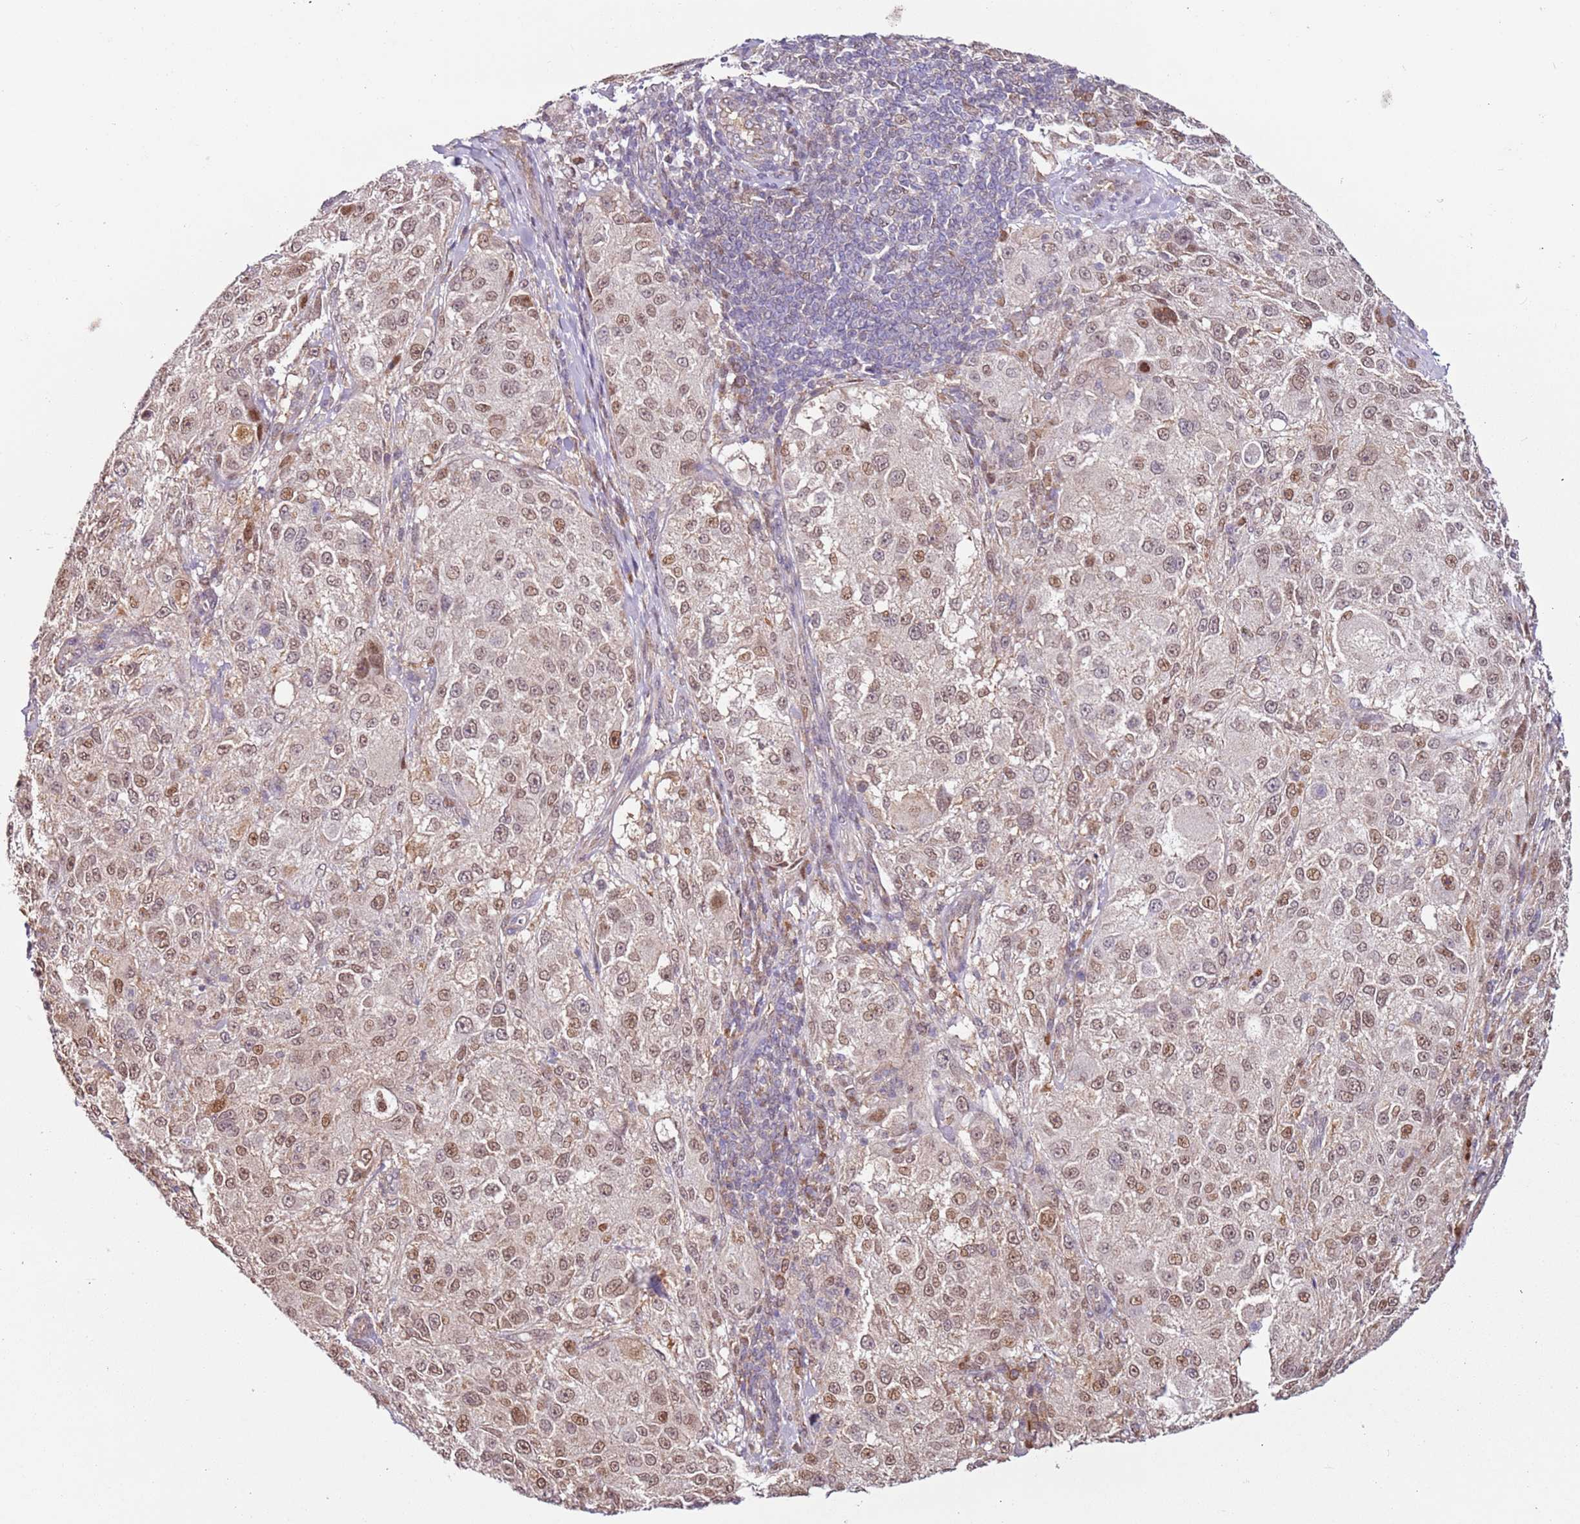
{"staining": {"intensity": "moderate", "quantity": ">75%", "location": "nuclear"}, "tissue": "melanoma", "cell_type": "Tumor cells", "image_type": "cancer", "snomed": [{"axis": "morphology", "description": "Necrosis, NOS"}, {"axis": "morphology", "description": "Malignant melanoma, NOS"}, {"axis": "topography", "description": "Skin"}], "caption": "Immunohistochemical staining of human malignant melanoma displays moderate nuclear protein expression in approximately >75% of tumor cells.", "gene": "PSMD4", "patient": {"sex": "female", "age": 87}}